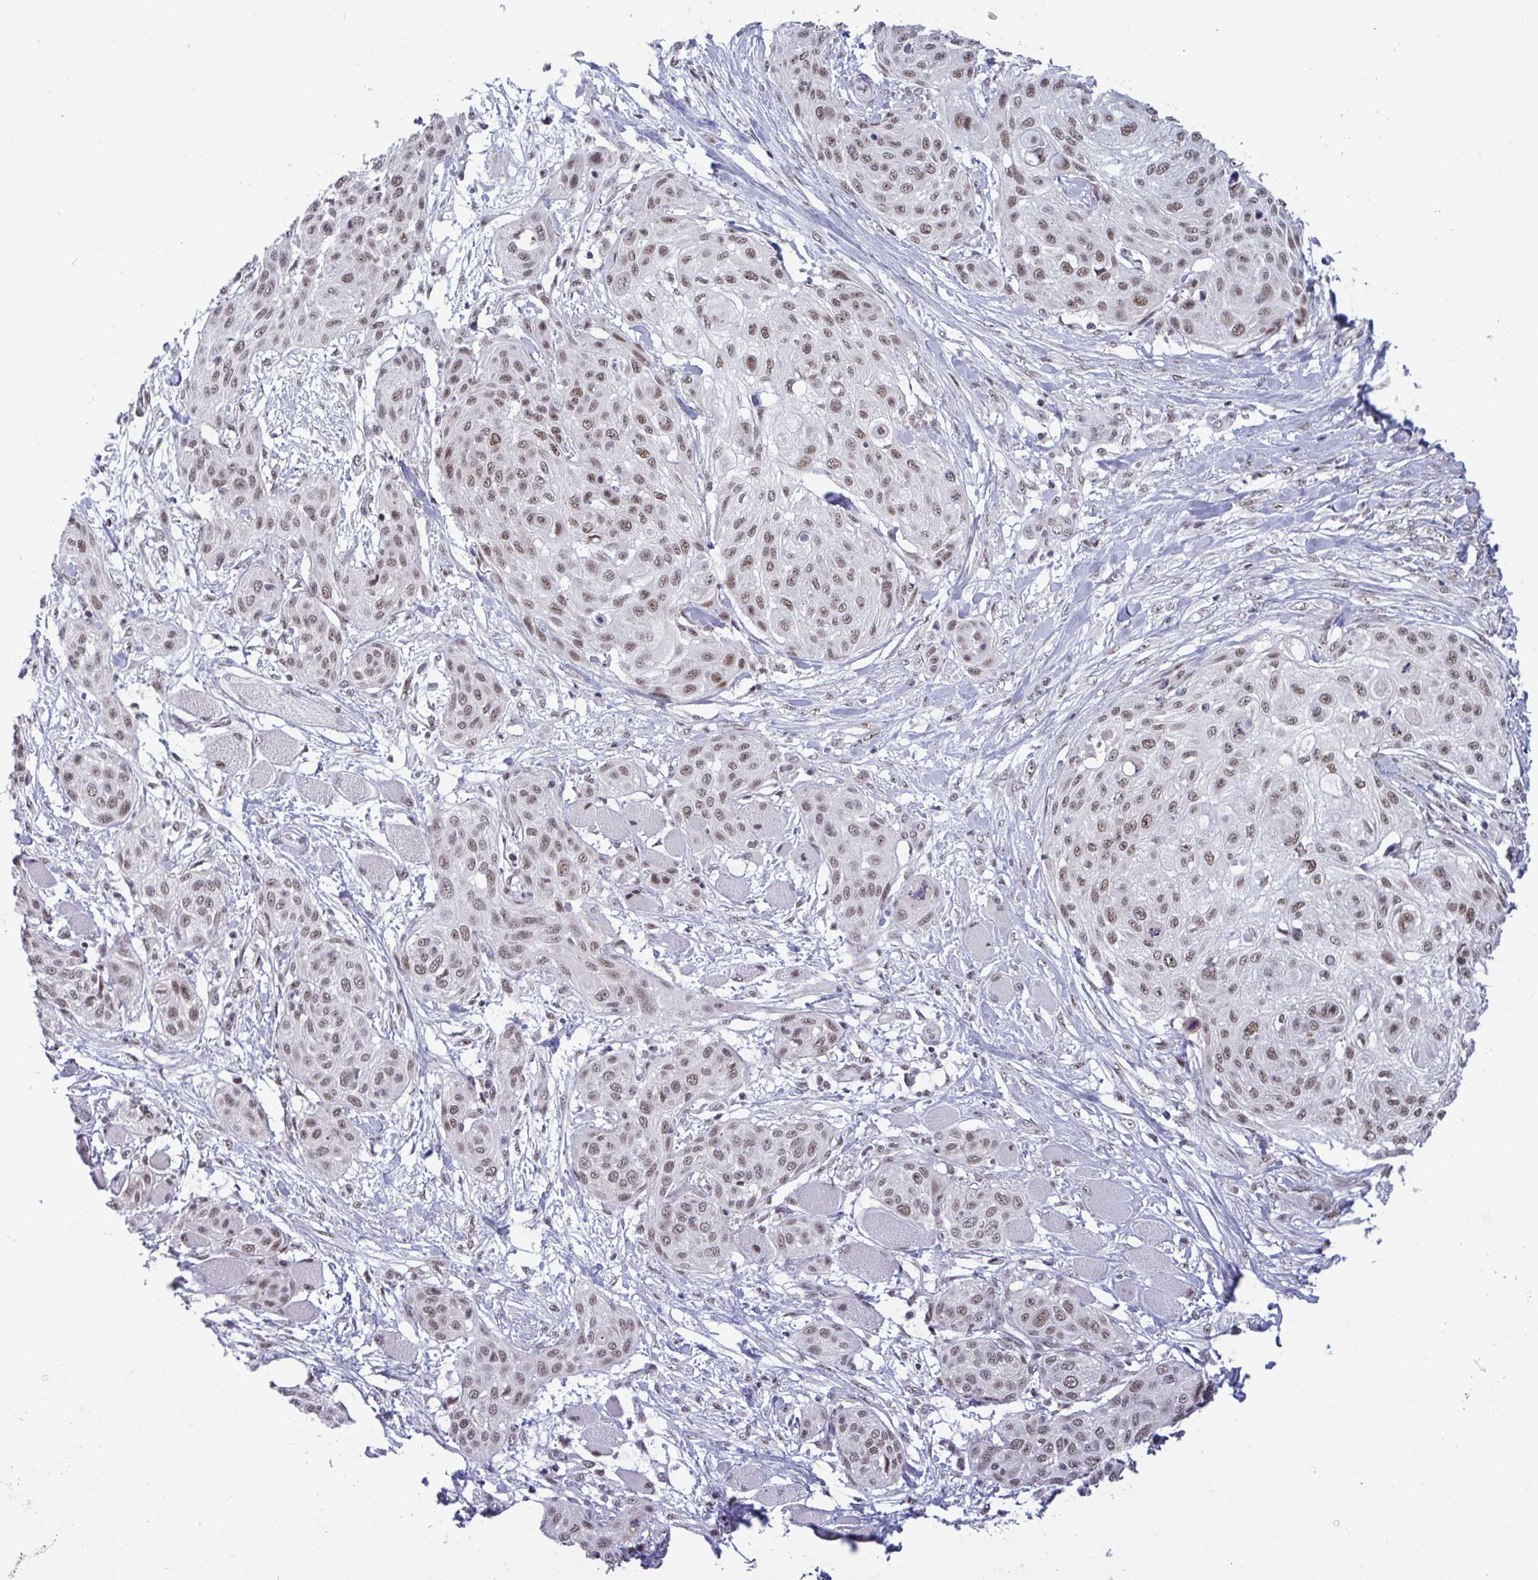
{"staining": {"intensity": "moderate", "quantity": ">75%", "location": "nuclear"}, "tissue": "skin cancer", "cell_type": "Tumor cells", "image_type": "cancer", "snomed": [{"axis": "morphology", "description": "Squamous cell carcinoma, NOS"}, {"axis": "topography", "description": "Skin"}], "caption": "The image reveals a brown stain indicating the presence of a protein in the nuclear of tumor cells in skin squamous cell carcinoma. Nuclei are stained in blue.", "gene": "WBP11", "patient": {"sex": "female", "age": 87}}